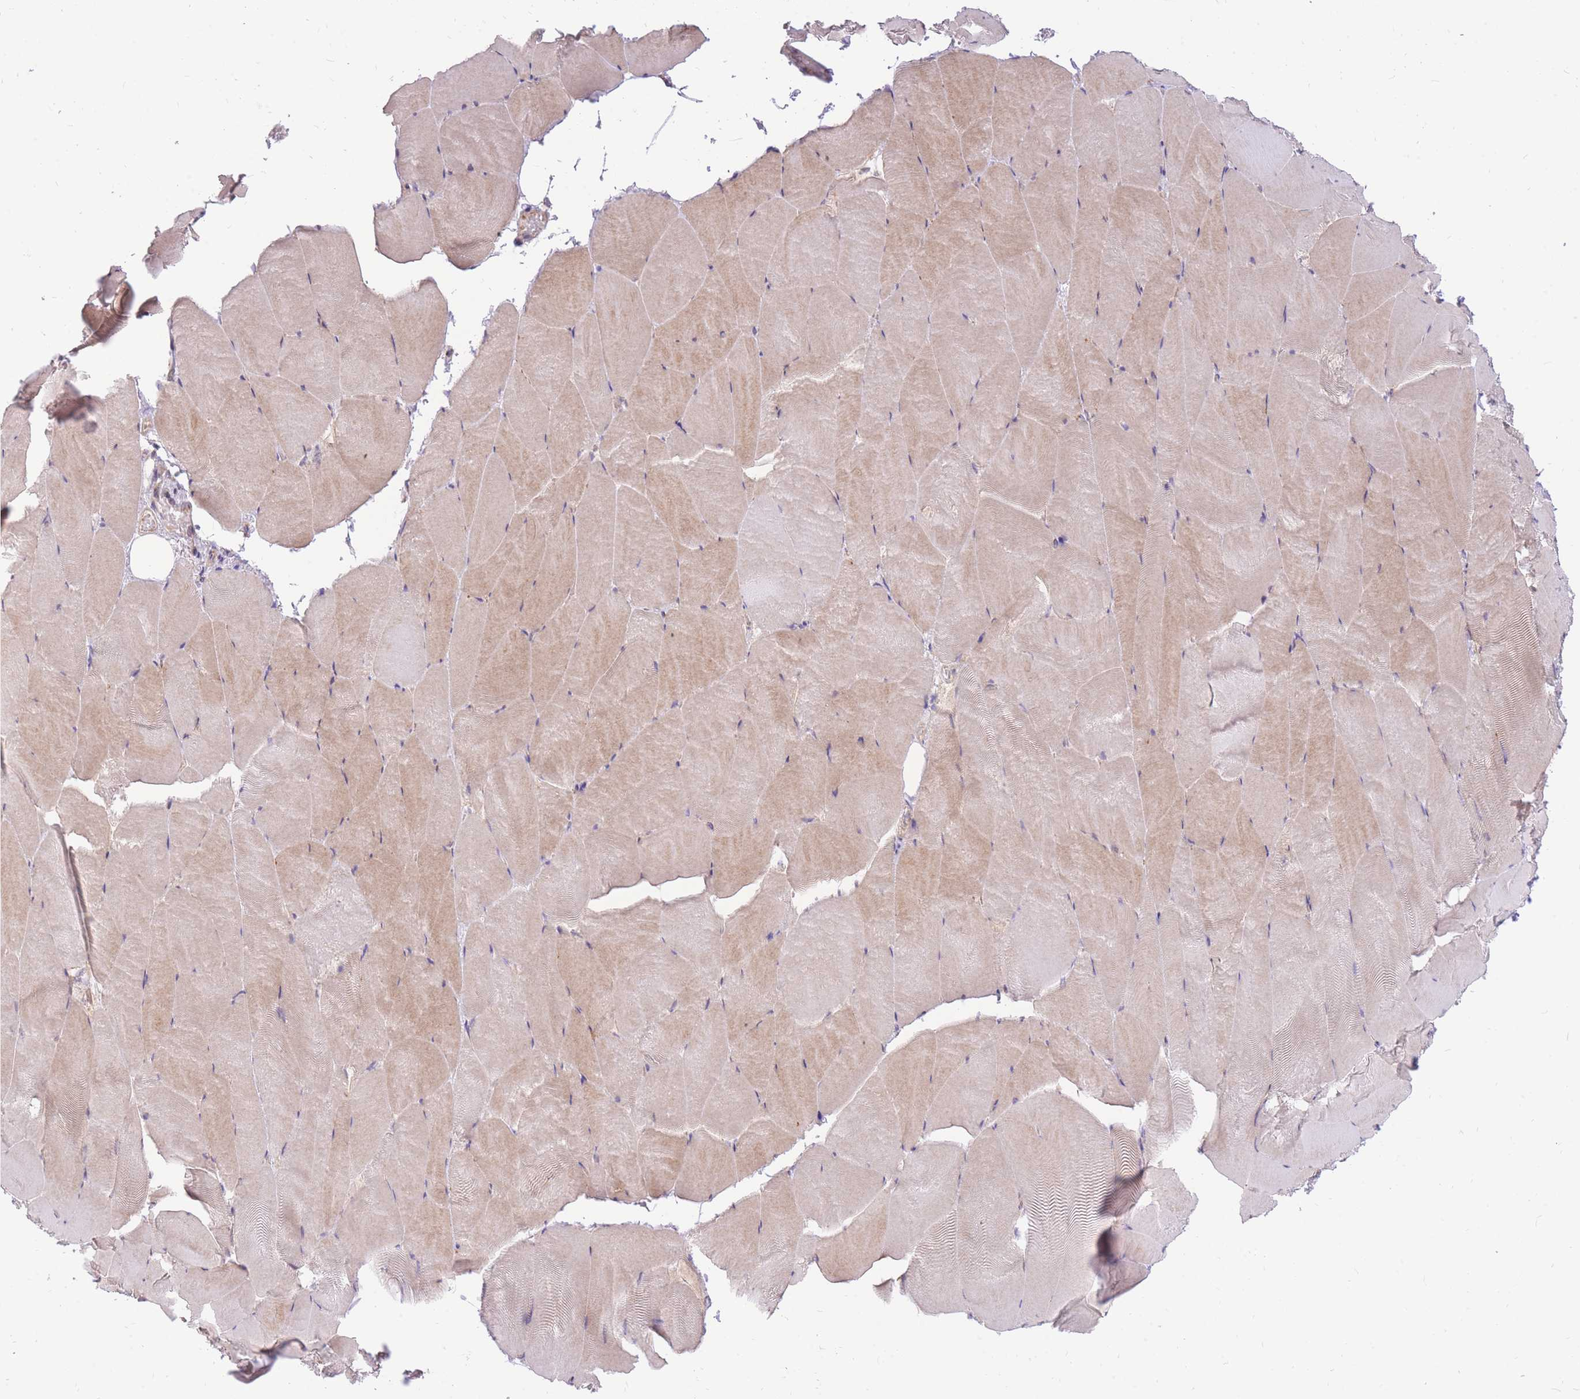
{"staining": {"intensity": "weak", "quantity": "25%-75%", "location": "cytoplasmic/membranous"}, "tissue": "skeletal muscle", "cell_type": "Myocytes", "image_type": "normal", "snomed": [{"axis": "morphology", "description": "Normal tissue, NOS"}, {"axis": "topography", "description": "Skeletal muscle"}], "caption": "Protein expression analysis of benign skeletal muscle reveals weak cytoplasmic/membranous staining in approximately 25%-75% of myocytes. (IHC, brightfield microscopy, high magnification).", "gene": "TOPAZ1", "patient": {"sex": "female", "age": 64}}